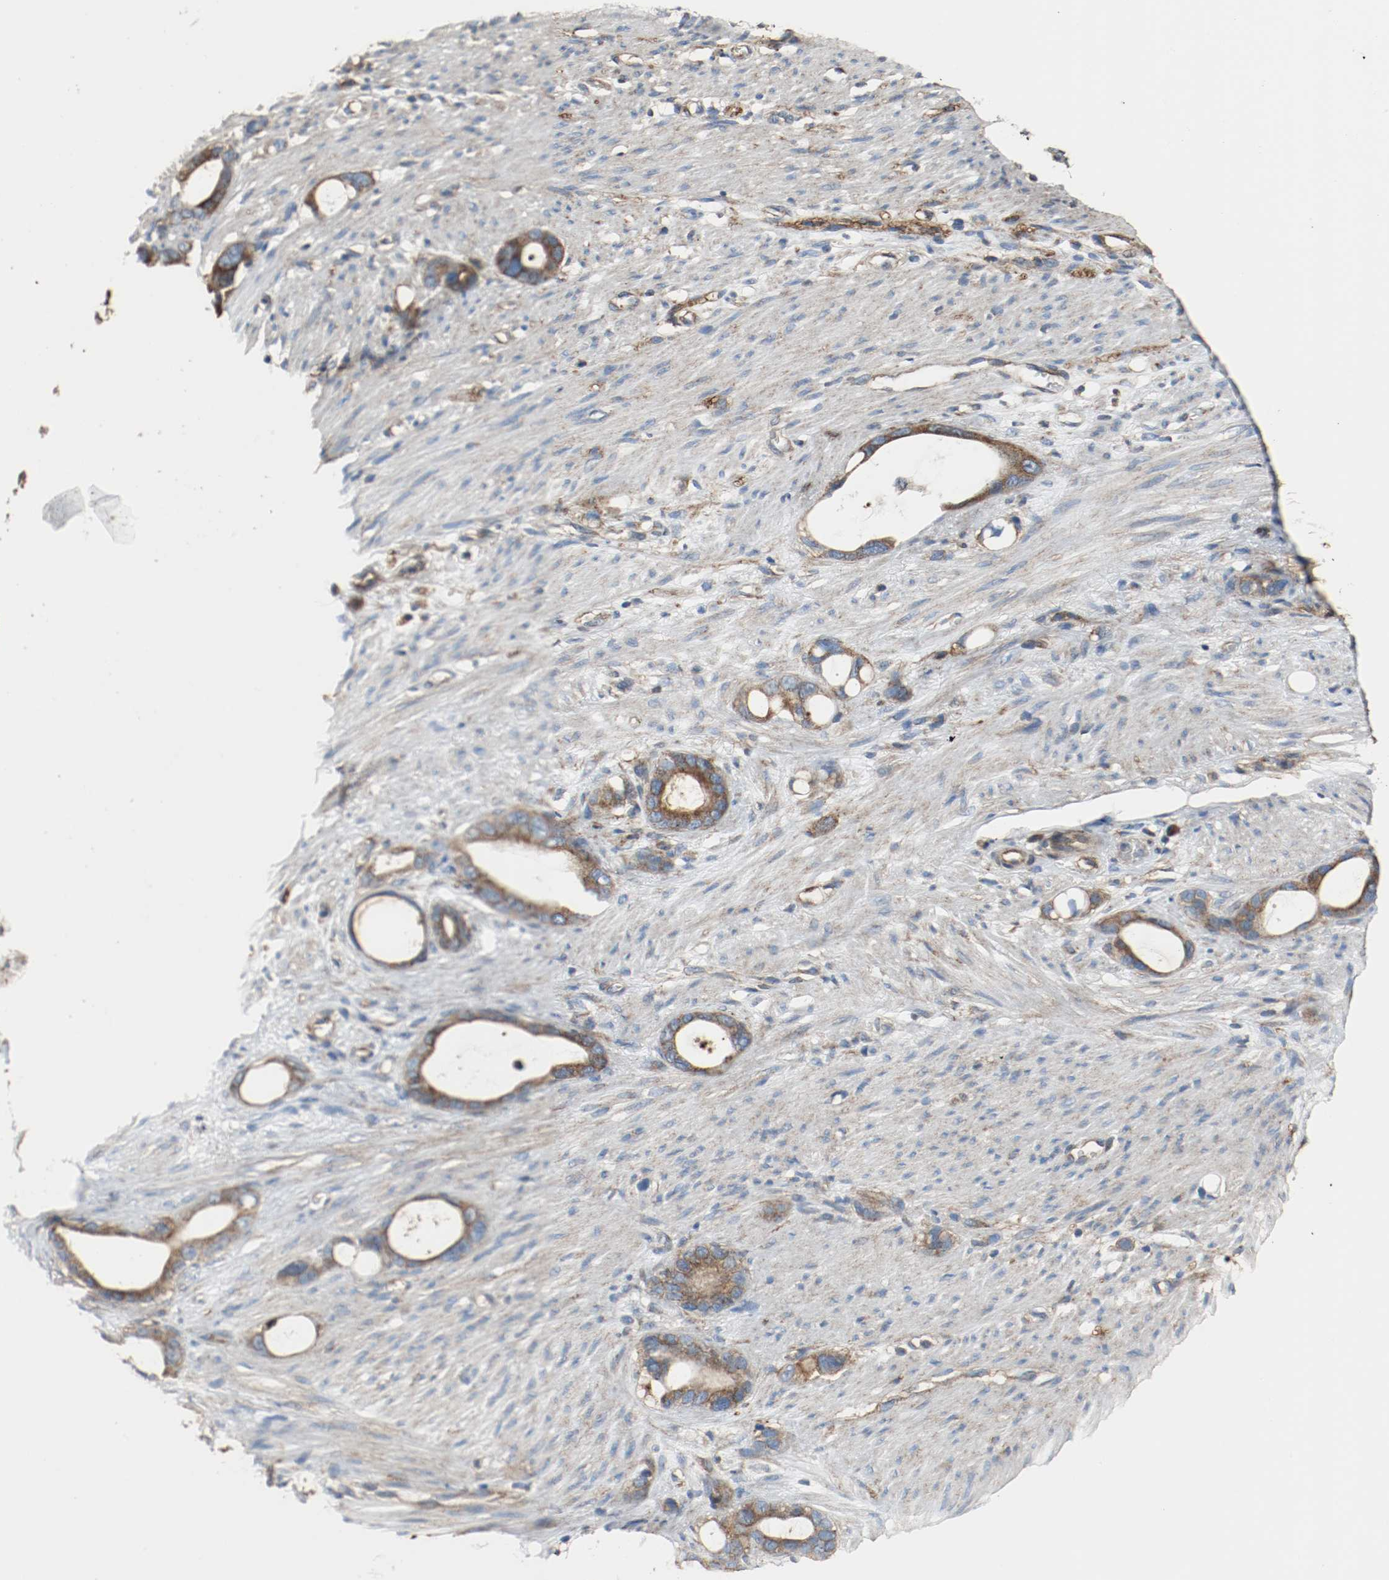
{"staining": {"intensity": "strong", "quantity": ">75%", "location": "cytoplasmic/membranous"}, "tissue": "stomach cancer", "cell_type": "Tumor cells", "image_type": "cancer", "snomed": [{"axis": "morphology", "description": "Adenocarcinoma, NOS"}, {"axis": "topography", "description": "Stomach"}], "caption": "This photomicrograph demonstrates IHC staining of human adenocarcinoma (stomach), with high strong cytoplasmic/membranous staining in about >75% of tumor cells.", "gene": "TUBA3D", "patient": {"sex": "female", "age": 75}}